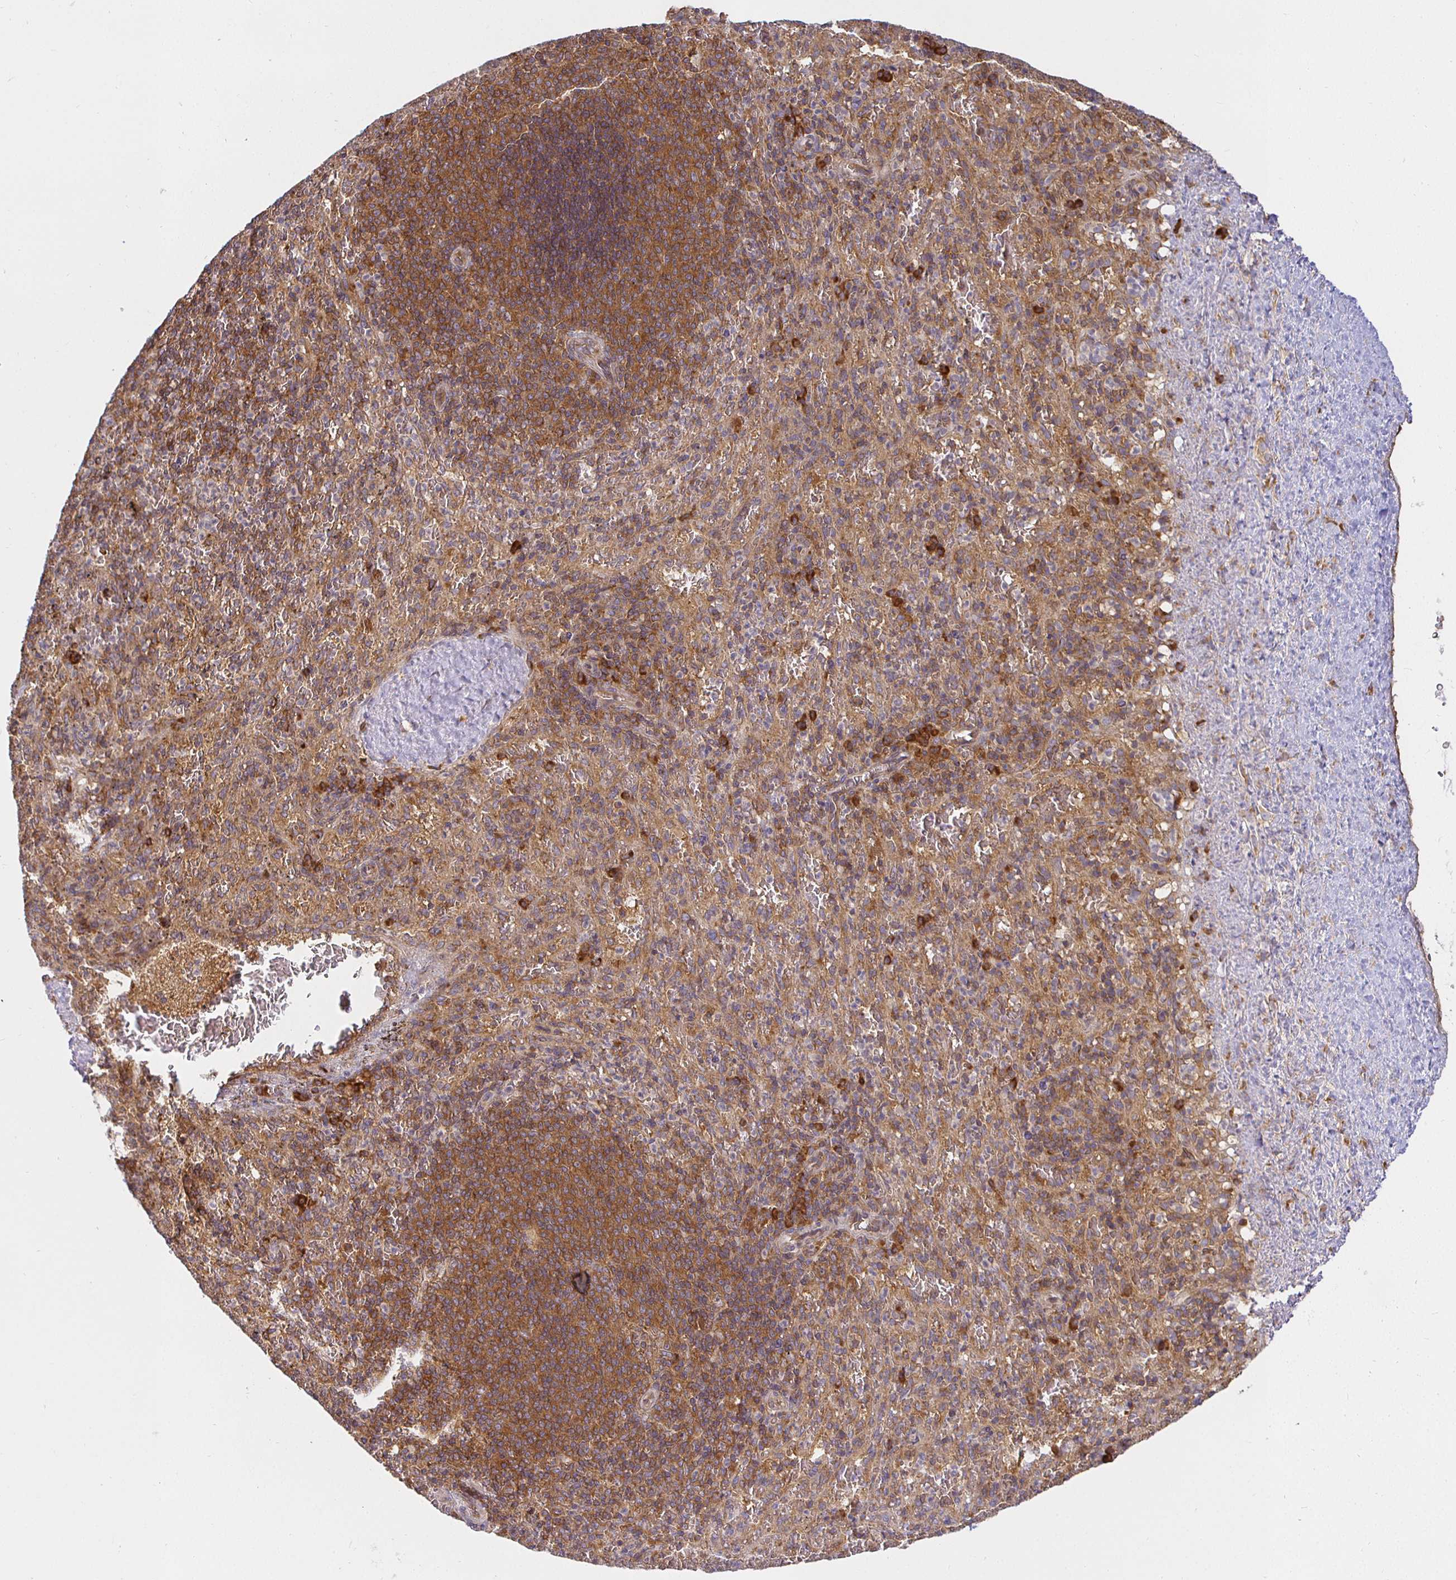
{"staining": {"intensity": "moderate", "quantity": ">75%", "location": "cytoplasmic/membranous"}, "tissue": "spleen", "cell_type": "Cells in red pulp", "image_type": "normal", "snomed": [{"axis": "morphology", "description": "Normal tissue, NOS"}, {"axis": "topography", "description": "Spleen"}], "caption": "Protein staining of normal spleen displays moderate cytoplasmic/membranous staining in about >75% of cells in red pulp.", "gene": "IRAK1", "patient": {"sex": "male", "age": 57}}